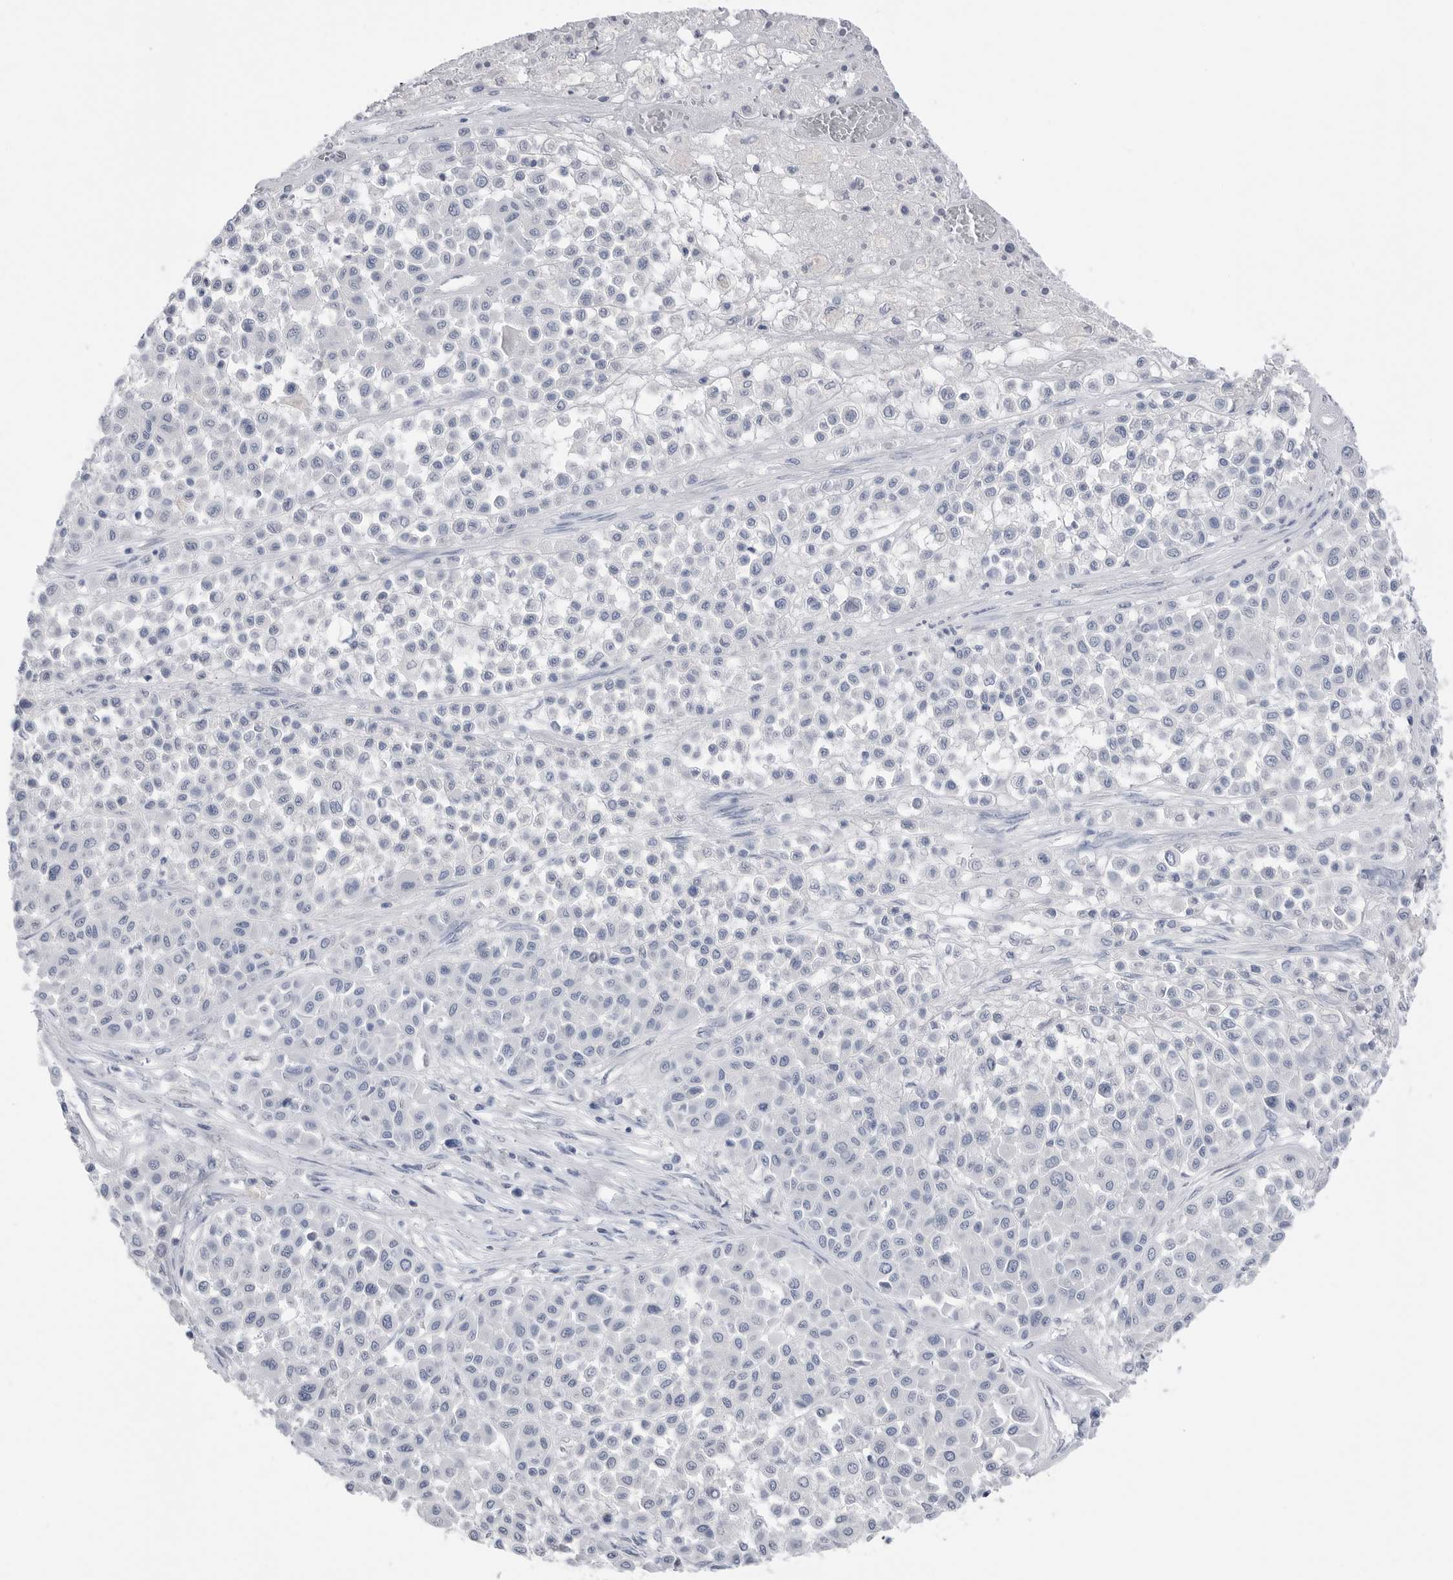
{"staining": {"intensity": "negative", "quantity": "none", "location": "none"}, "tissue": "melanoma", "cell_type": "Tumor cells", "image_type": "cancer", "snomed": [{"axis": "morphology", "description": "Malignant melanoma, Metastatic site"}, {"axis": "topography", "description": "Soft tissue"}], "caption": "A high-resolution image shows immunohistochemistry (IHC) staining of malignant melanoma (metastatic site), which shows no significant expression in tumor cells.", "gene": "ABHD12", "patient": {"sex": "male", "age": 41}}